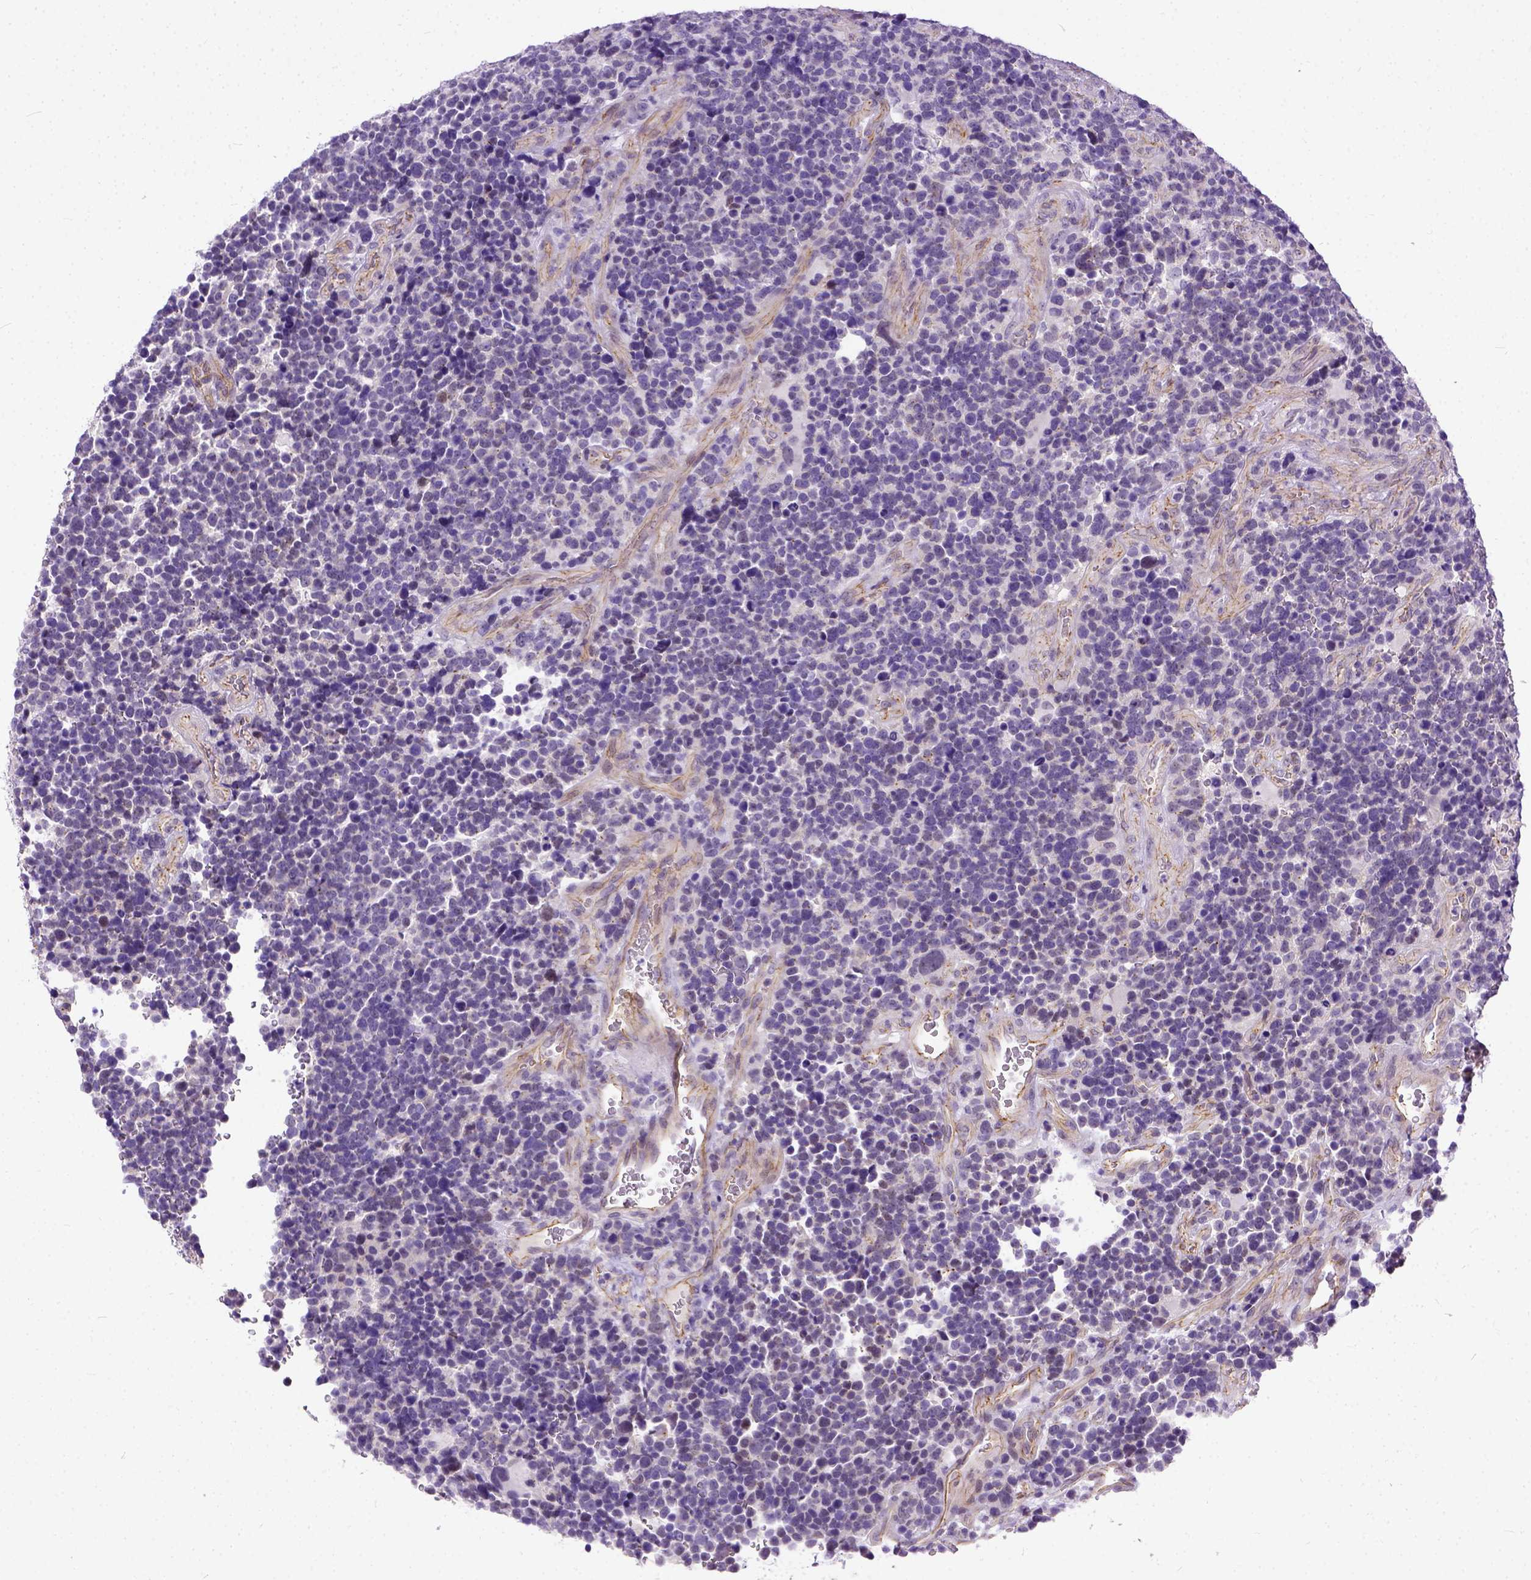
{"staining": {"intensity": "negative", "quantity": "none", "location": "none"}, "tissue": "glioma", "cell_type": "Tumor cells", "image_type": "cancer", "snomed": [{"axis": "morphology", "description": "Glioma, malignant, High grade"}, {"axis": "topography", "description": "Brain"}], "caption": "This is an immunohistochemistry micrograph of human glioma. There is no expression in tumor cells.", "gene": "ADGRF1", "patient": {"sex": "male", "age": 33}}